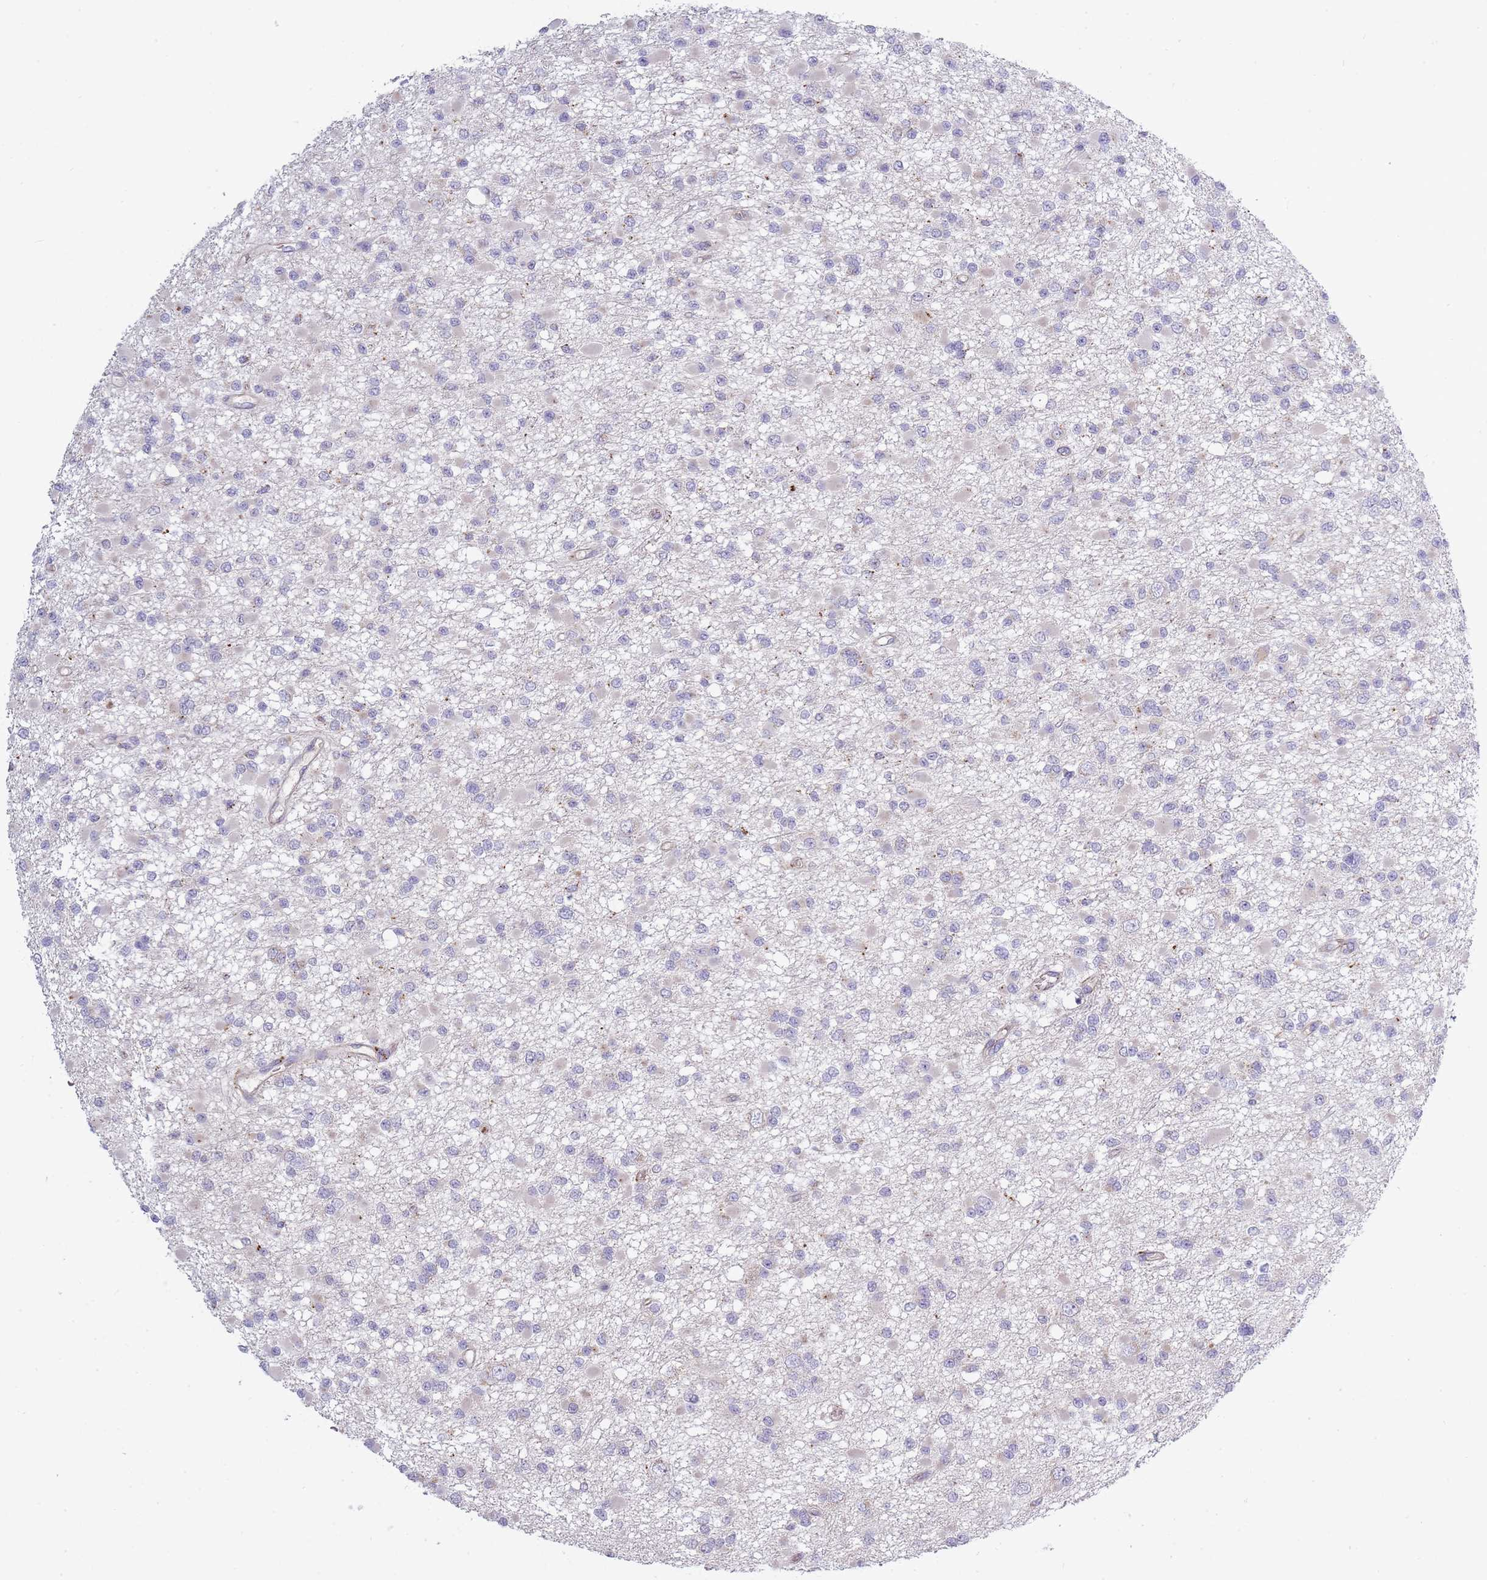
{"staining": {"intensity": "negative", "quantity": "none", "location": "none"}, "tissue": "glioma", "cell_type": "Tumor cells", "image_type": "cancer", "snomed": [{"axis": "morphology", "description": "Glioma, malignant, Low grade"}, {"axis": "topography", "description": "Brain"}], "caption": "This photomicrograph is of malignant glioma (low-grade) stained with immunohistochemistry (IHC) to label a protein in brown with the nuclei are counter-stained blue. There is no staining in tumor cells. (DAB (3,3'-diaminobenzidine) IHC visualized using brightfield microscopy, high magnification).", "gene": "TRIM61", "patient": {"sex": "female", "age": 22}}